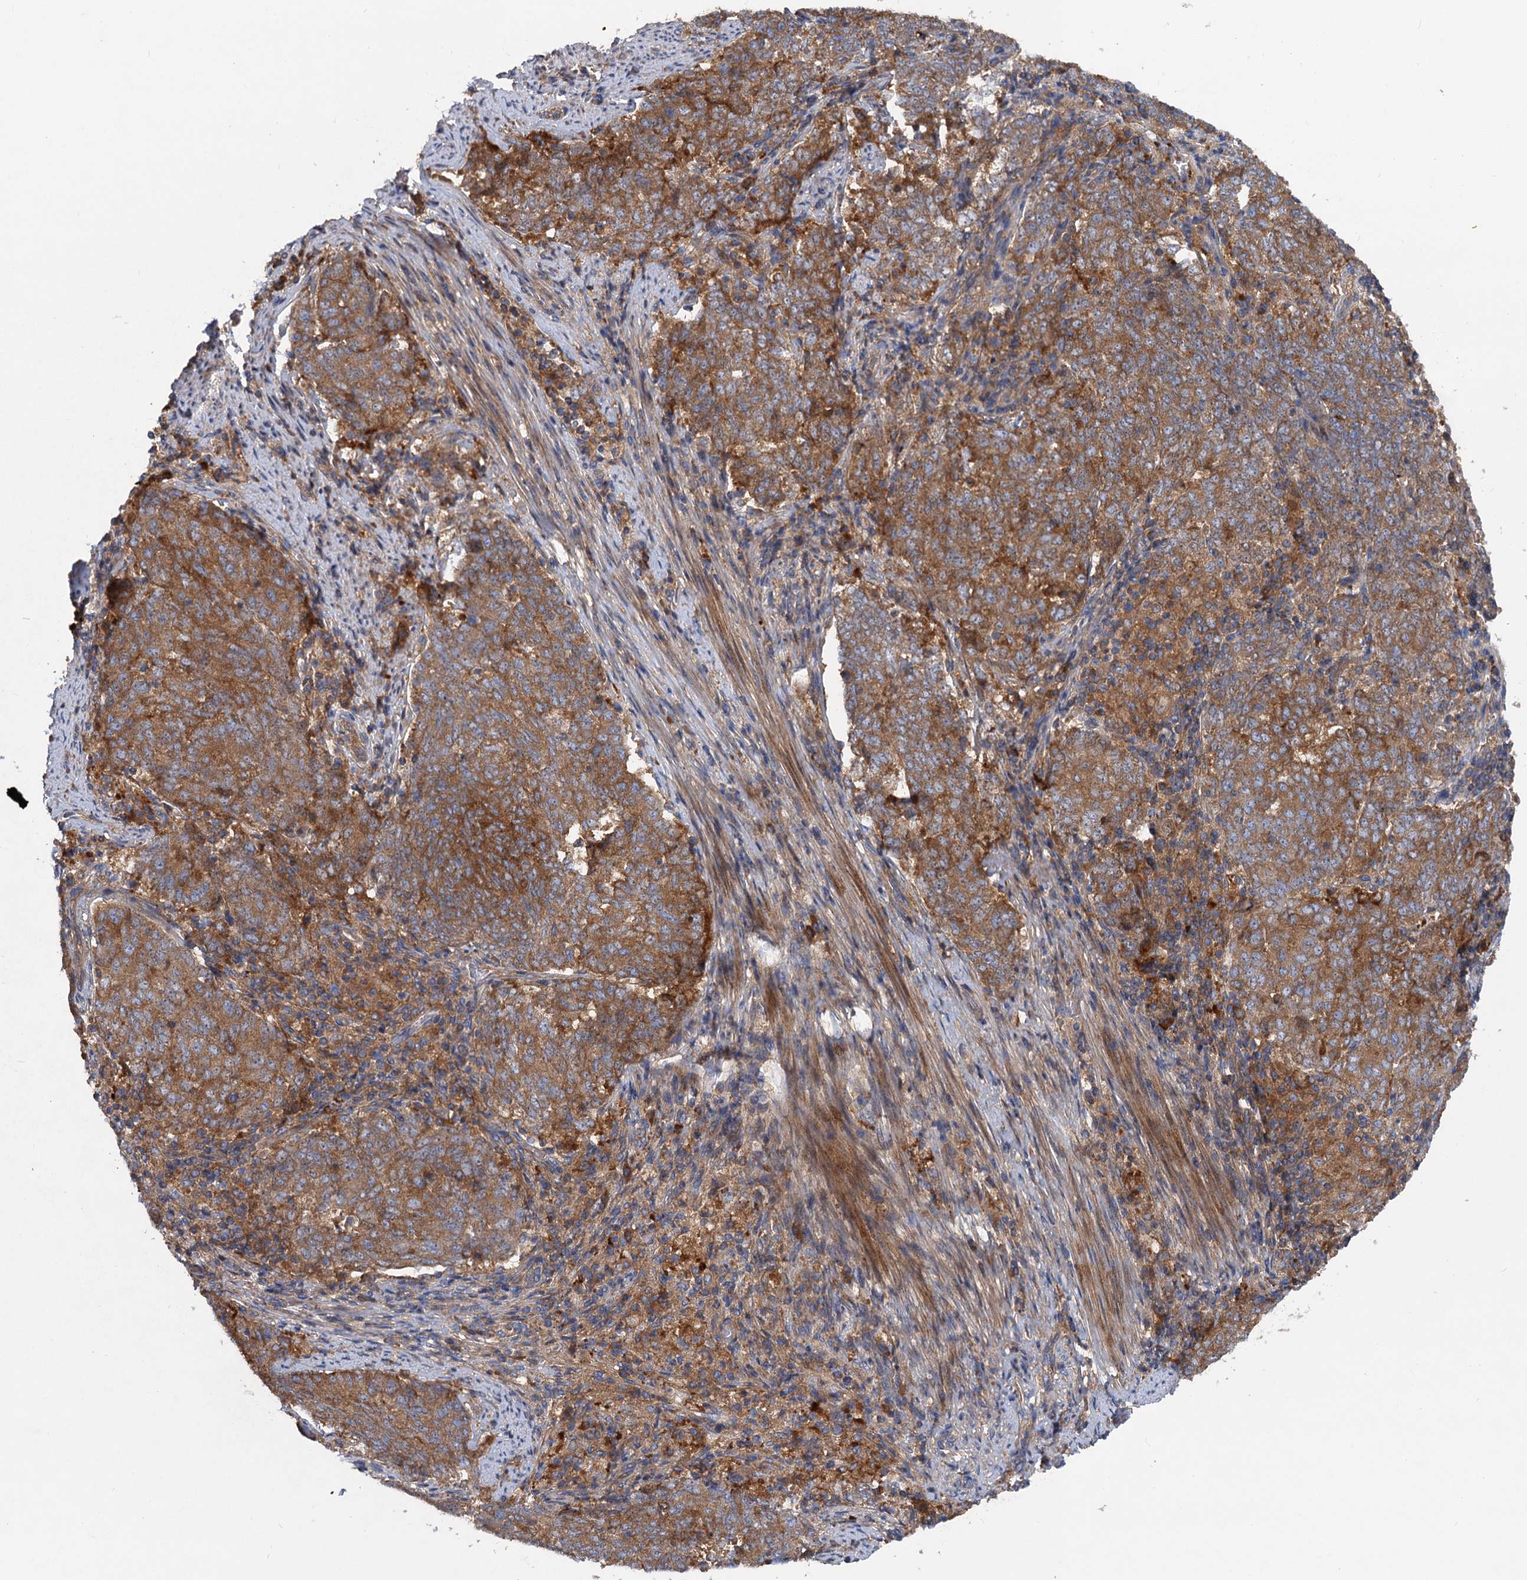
{"staining": {"intensity": "strong", "quantity": ">75%", "location": "cytoplasmic/membranous"}, "tissue": "endometrial cancer", "cell_type": "Tumor cells", "image_type": "cancer", "snomed": [{"axis": "morphology", "description": "Adenocarcinoma, NOS"}, {"axis": "topography", "description": "Endometrium"}], "caption": "Immunohistochemistry (DAB (3,3'-diaminobenzidine)) staining of endometrial cancer reveals strong cytoplasmic/membranous protein expression in approximately >75% of tumor cells.", "gene": "ALKBH7", "patient": {"sex": "female", "age": 80}}